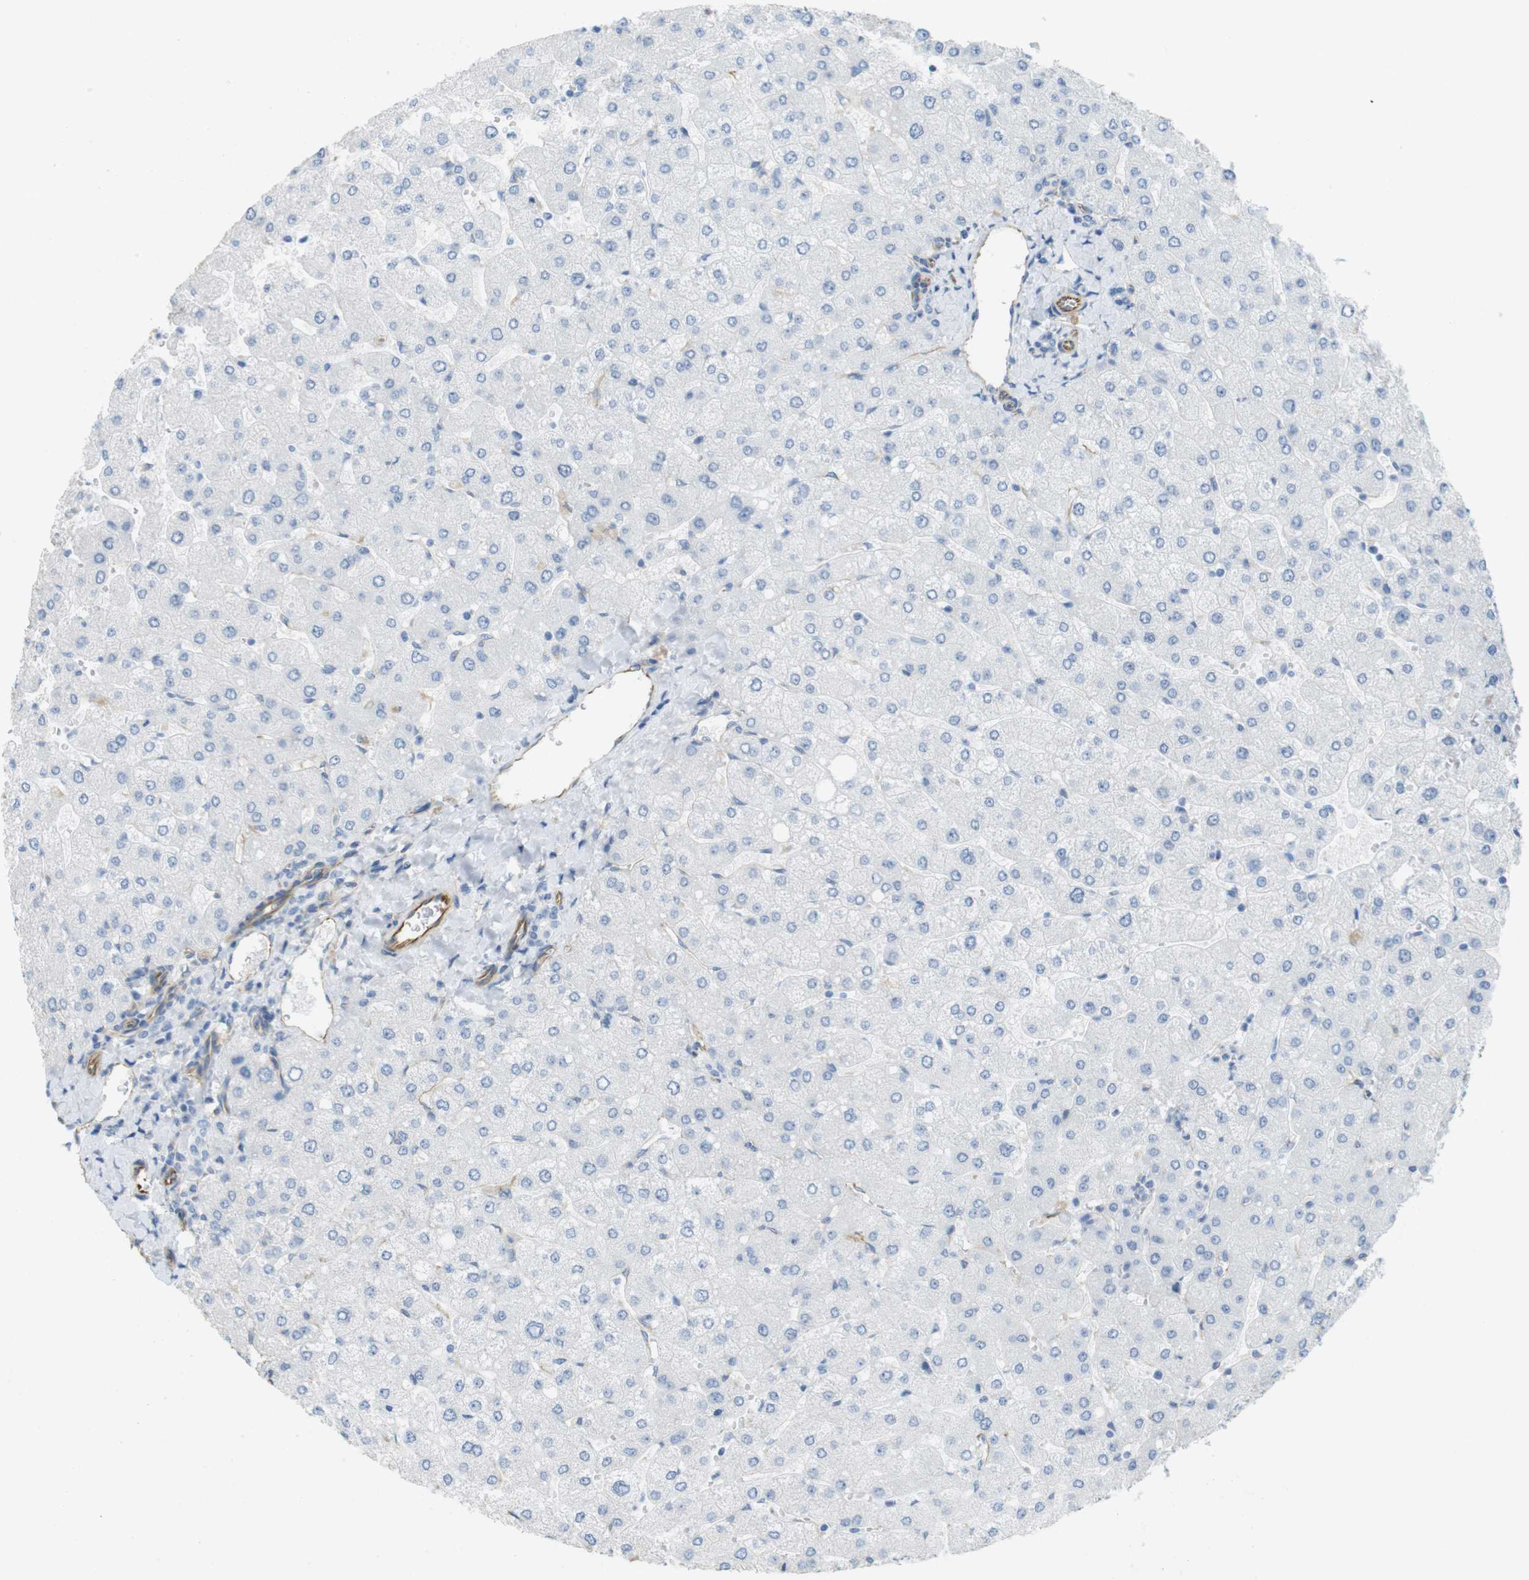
{"staining": {"intensity": "negative", "quantity": "none", "location": "none"}, "tissue": "liver", "cell_type": "Cholangiocytes", "image_type": "normal", "snomed": [{"axis": "morphology", "description": "Normal tissue, NOS"}, {"axis": "topography", "description": "Liver"}], "caption": "Histopathology image shows no protein expression in cholangiocytes of normal liver. Nuclei are stained in blue.", "gene": "MS4A10", "patient": {"sex": "male", "age": 55}}